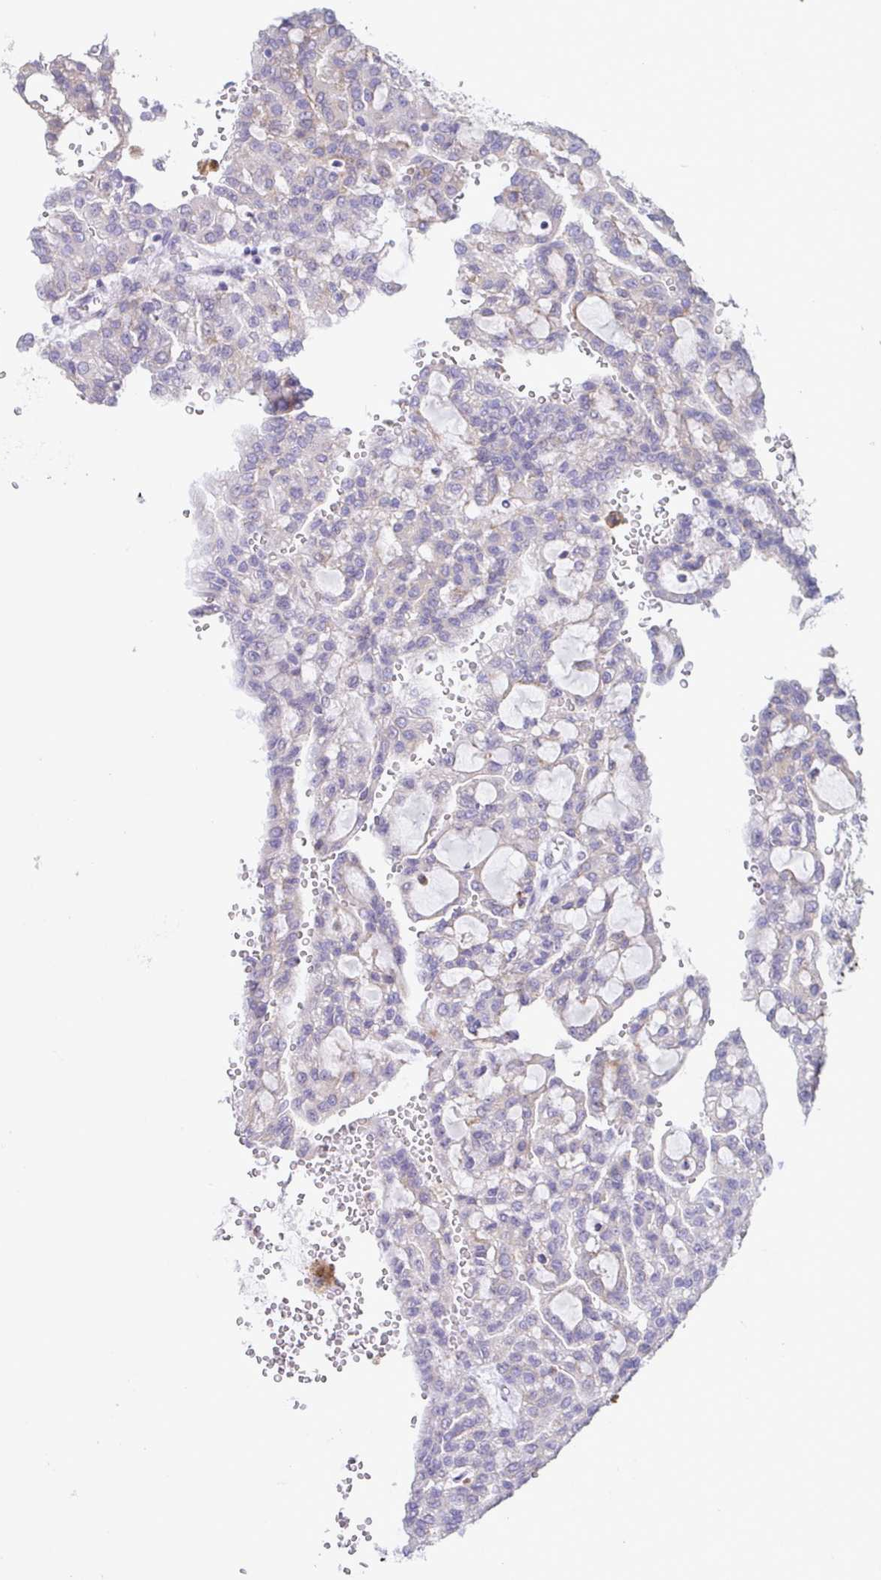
{"staining": {"intensity": "negative", "quantity": "none", "location": "none"}, "tissue": "renal cancer", "cell_type": "Tumor cells", "image_type": "cancer", "snomed": [{"axis": "morphology", "description": "Adenocarcinoma, NOS"}, {"axis": "topography", "description": "Kidney"}], "caption": "High power microscopy micrograph of an immunohistochemistry micrograph of renal cancer, revealing no significant positivity in tumor cells.", "gene": "ATP6V1G2", "patient": {"sex": "male", "age": 63}}